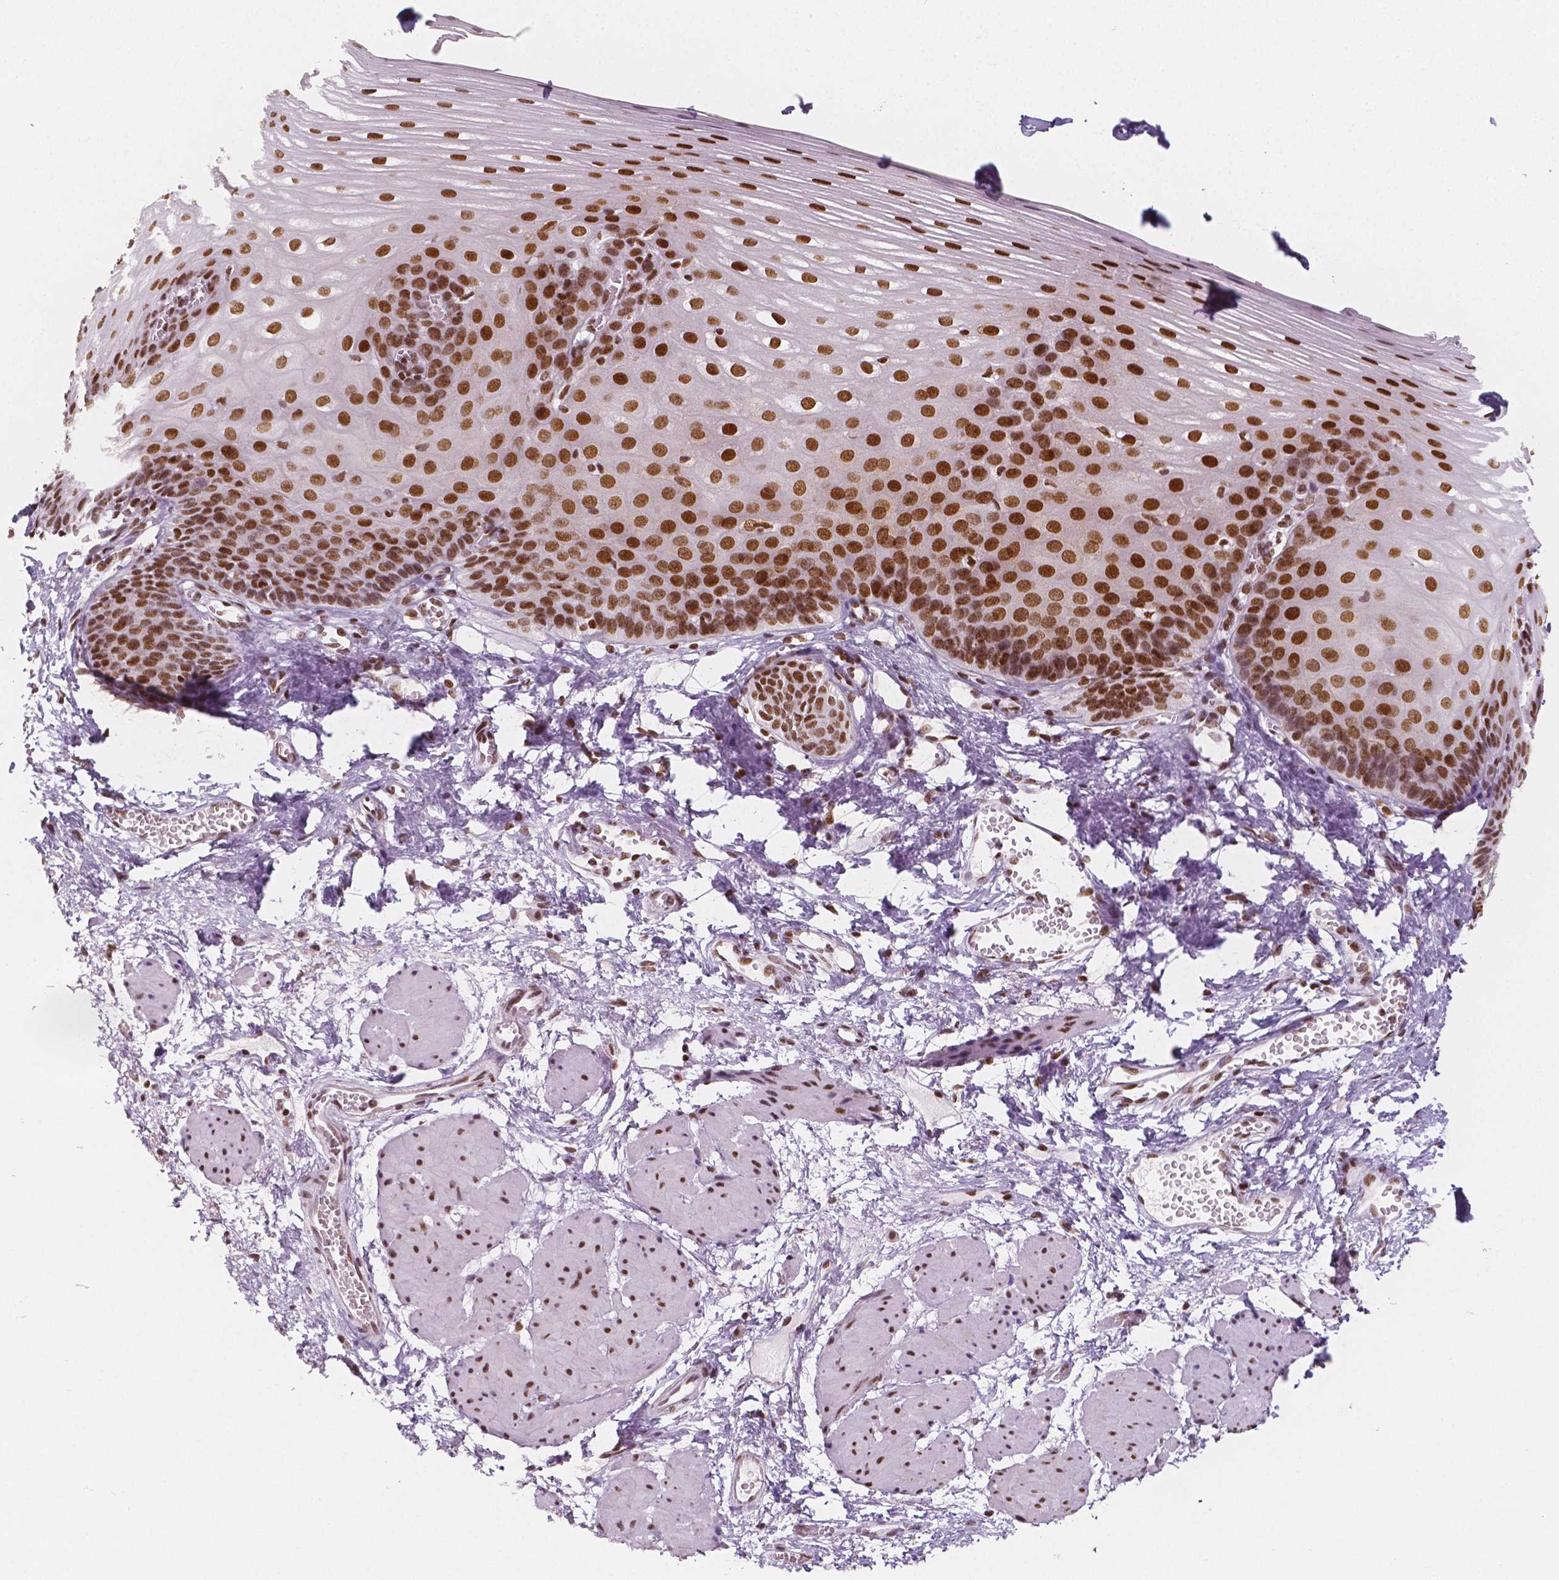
{"staining": {"intensity": "strong", "quantity": ">75%", "location": "nuclear"}, "tissue": "esophagus", "cell_type": "Squamous epithelial cells", "image_type": "normal", "snomed": [{"axis": "morphology", "description": "Normal tissue, NOS"}, {"axis": "topography", "description": "Esophagus"}], "caption": "This image exhibits immunohistochemistry (IHC) staining of benign human esophagus, with high strong nuclear expression in approximately >75% of squamous epithelial cells.", "gene": "HDAC1", "patient": {"sex": "male", "age": 62}}